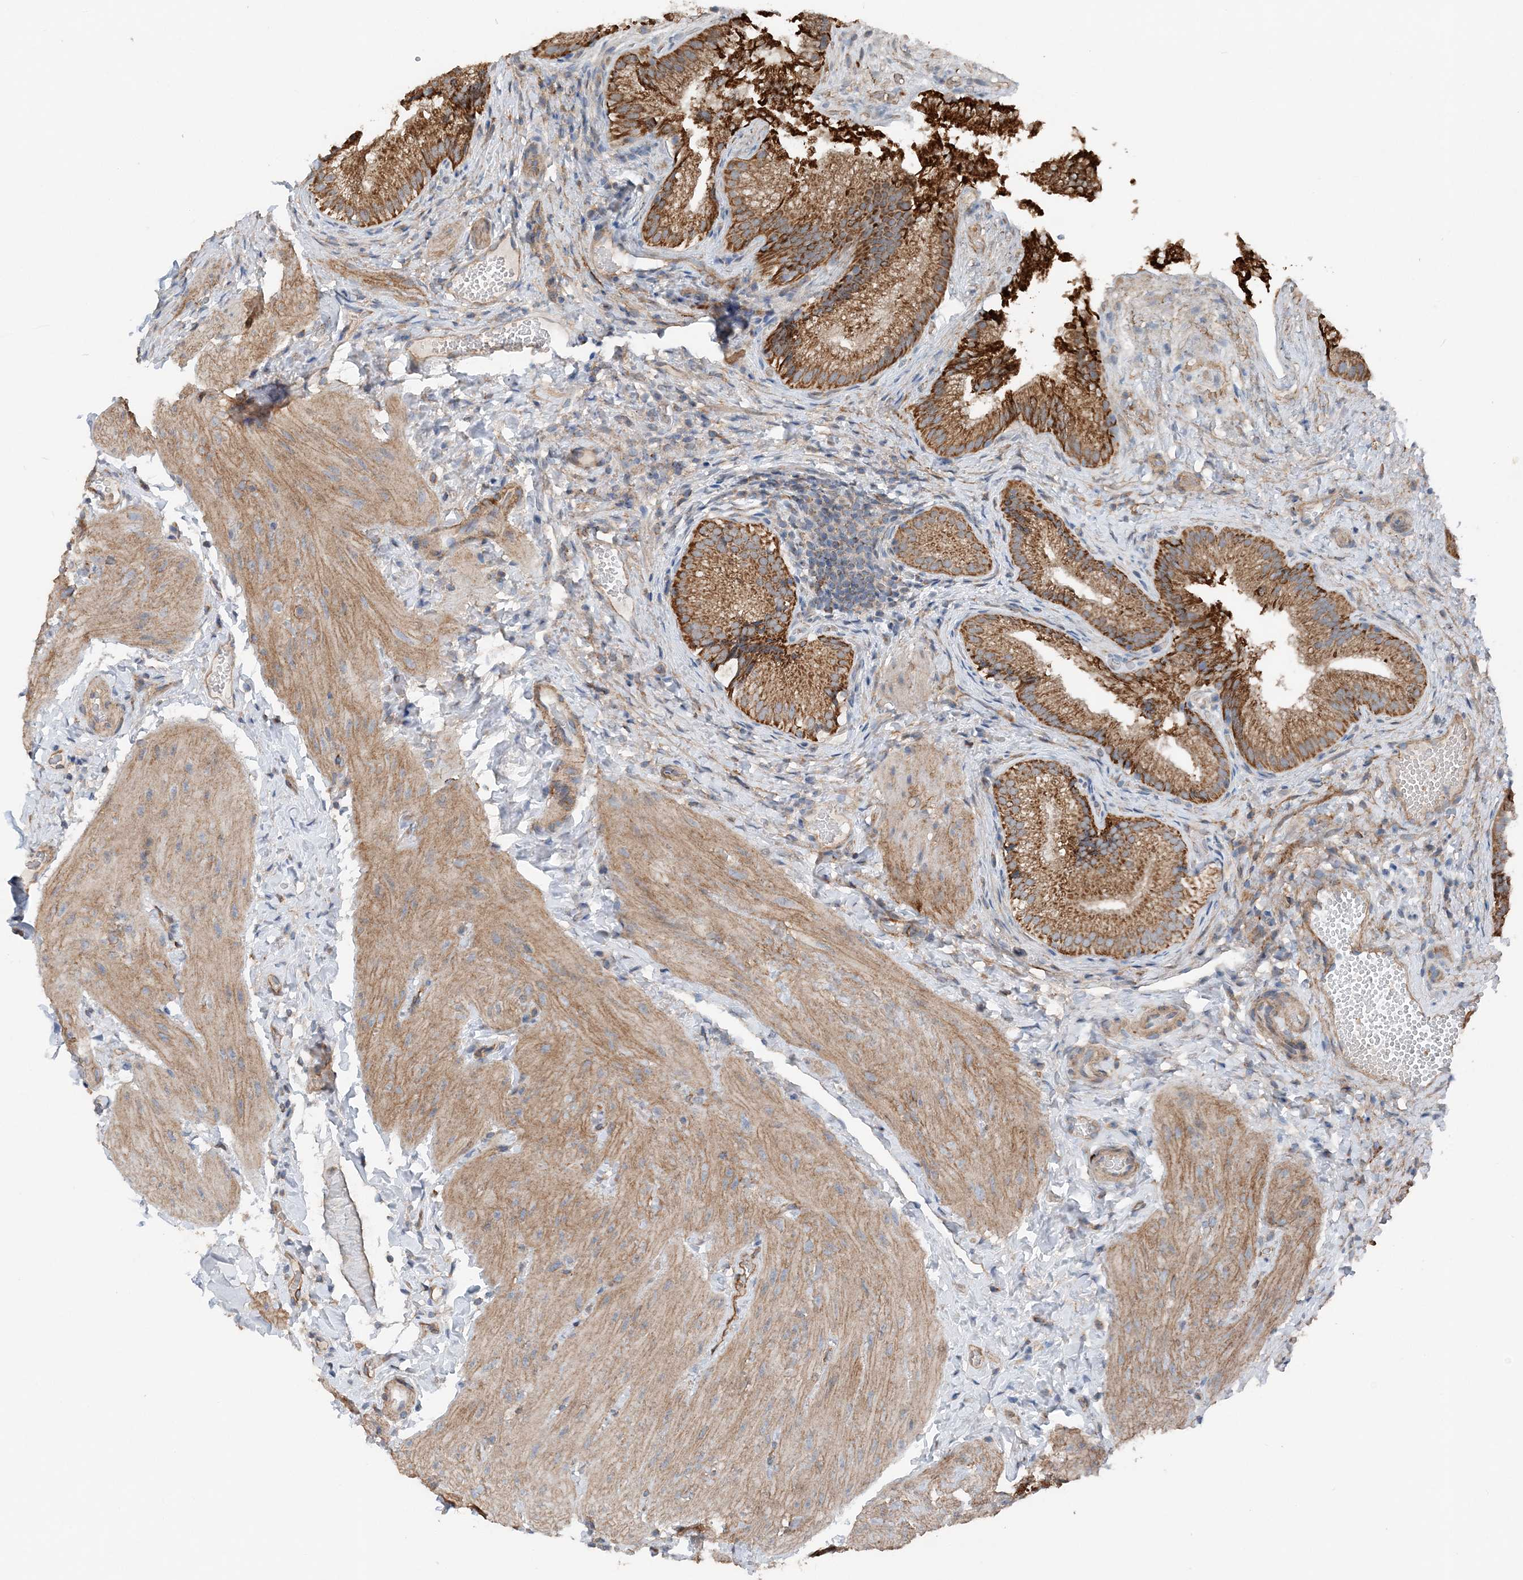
{"staining": {"intensity": "moderate", "quantity": ">75%", "location": "cytoplasmic/membranous"}, "tissue": "gallbladder", "cell_type": "Glandular cells", "image_type": "normal", "snomed": [{"axis": "morphology", "description": "Normal tissue, NOS"}, {"axis": "topography", "description": "Gallbladder"}], "caption": "Glandular cells exhibit medium levels of moderate cytoplasmic/membranous staining in approximately >75% of cells in unremarkable gallbladder.", "gene": "SPRY2", "patient": {"sex": "female", "age": 30}}